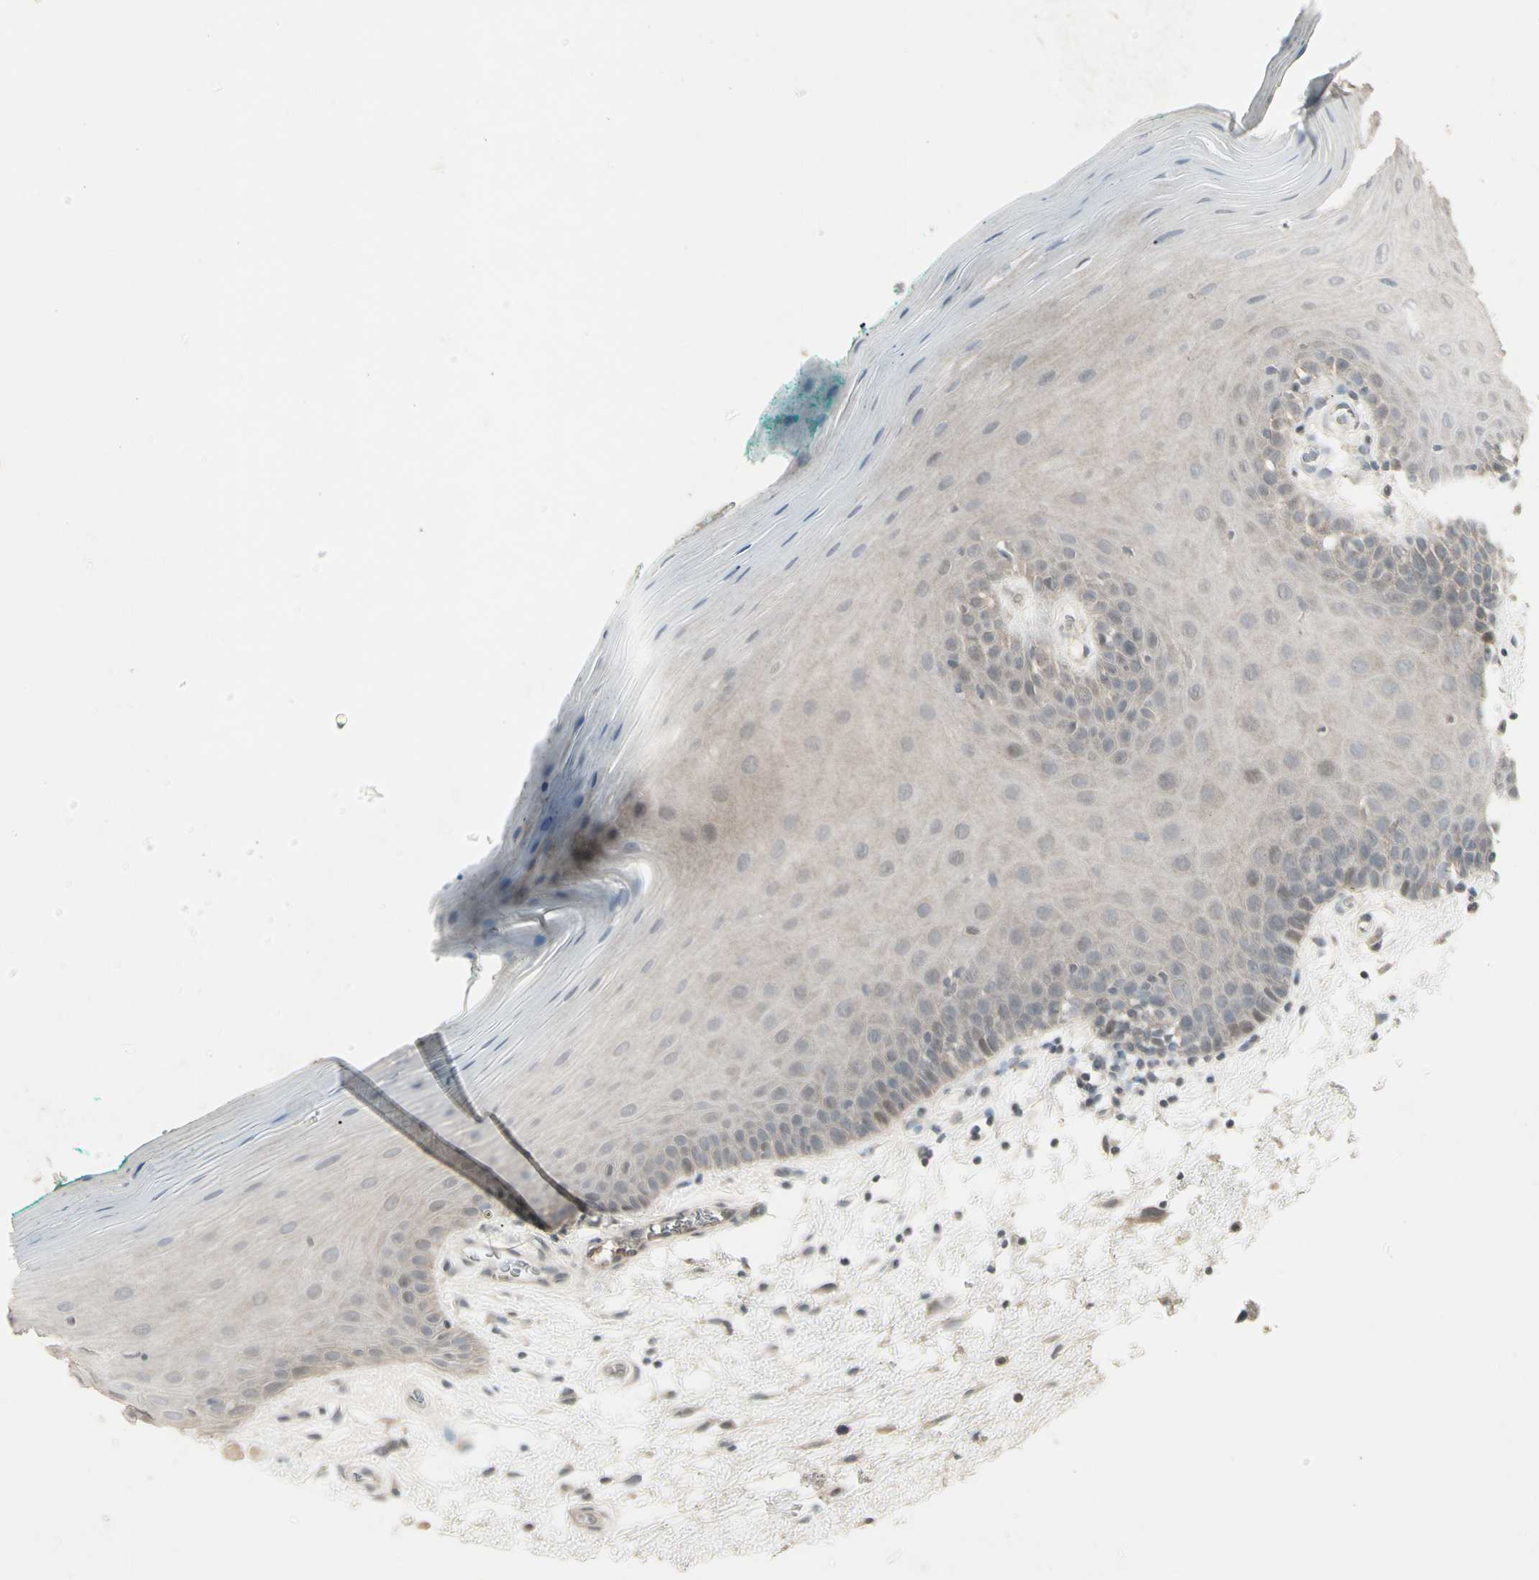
{"staining": {"intensity": "weak", "quantity": ">75%", "location": "cytoplasmic/membranous"}, "tissue": "oral mucosa", "cell_type": "Squamous epithelial cells", "image_type": "normal", "snomed": [{"axis": "morphology", "description": "Normal tissue, NOS"}, {"axis": "topography", "description": "Skeletal muscle"}, {"axis": "topography", "description": "Oral tissue"}], "caption": "A brown stain shows weak cytoplasmic/membranous staining of a protein in squamous epithelial cells of normal oral mucosa. (IHC, brightfield microscopy, high magnification).", "gene": "PIAS4", "patient": {"sex": "male", "age": 58}}